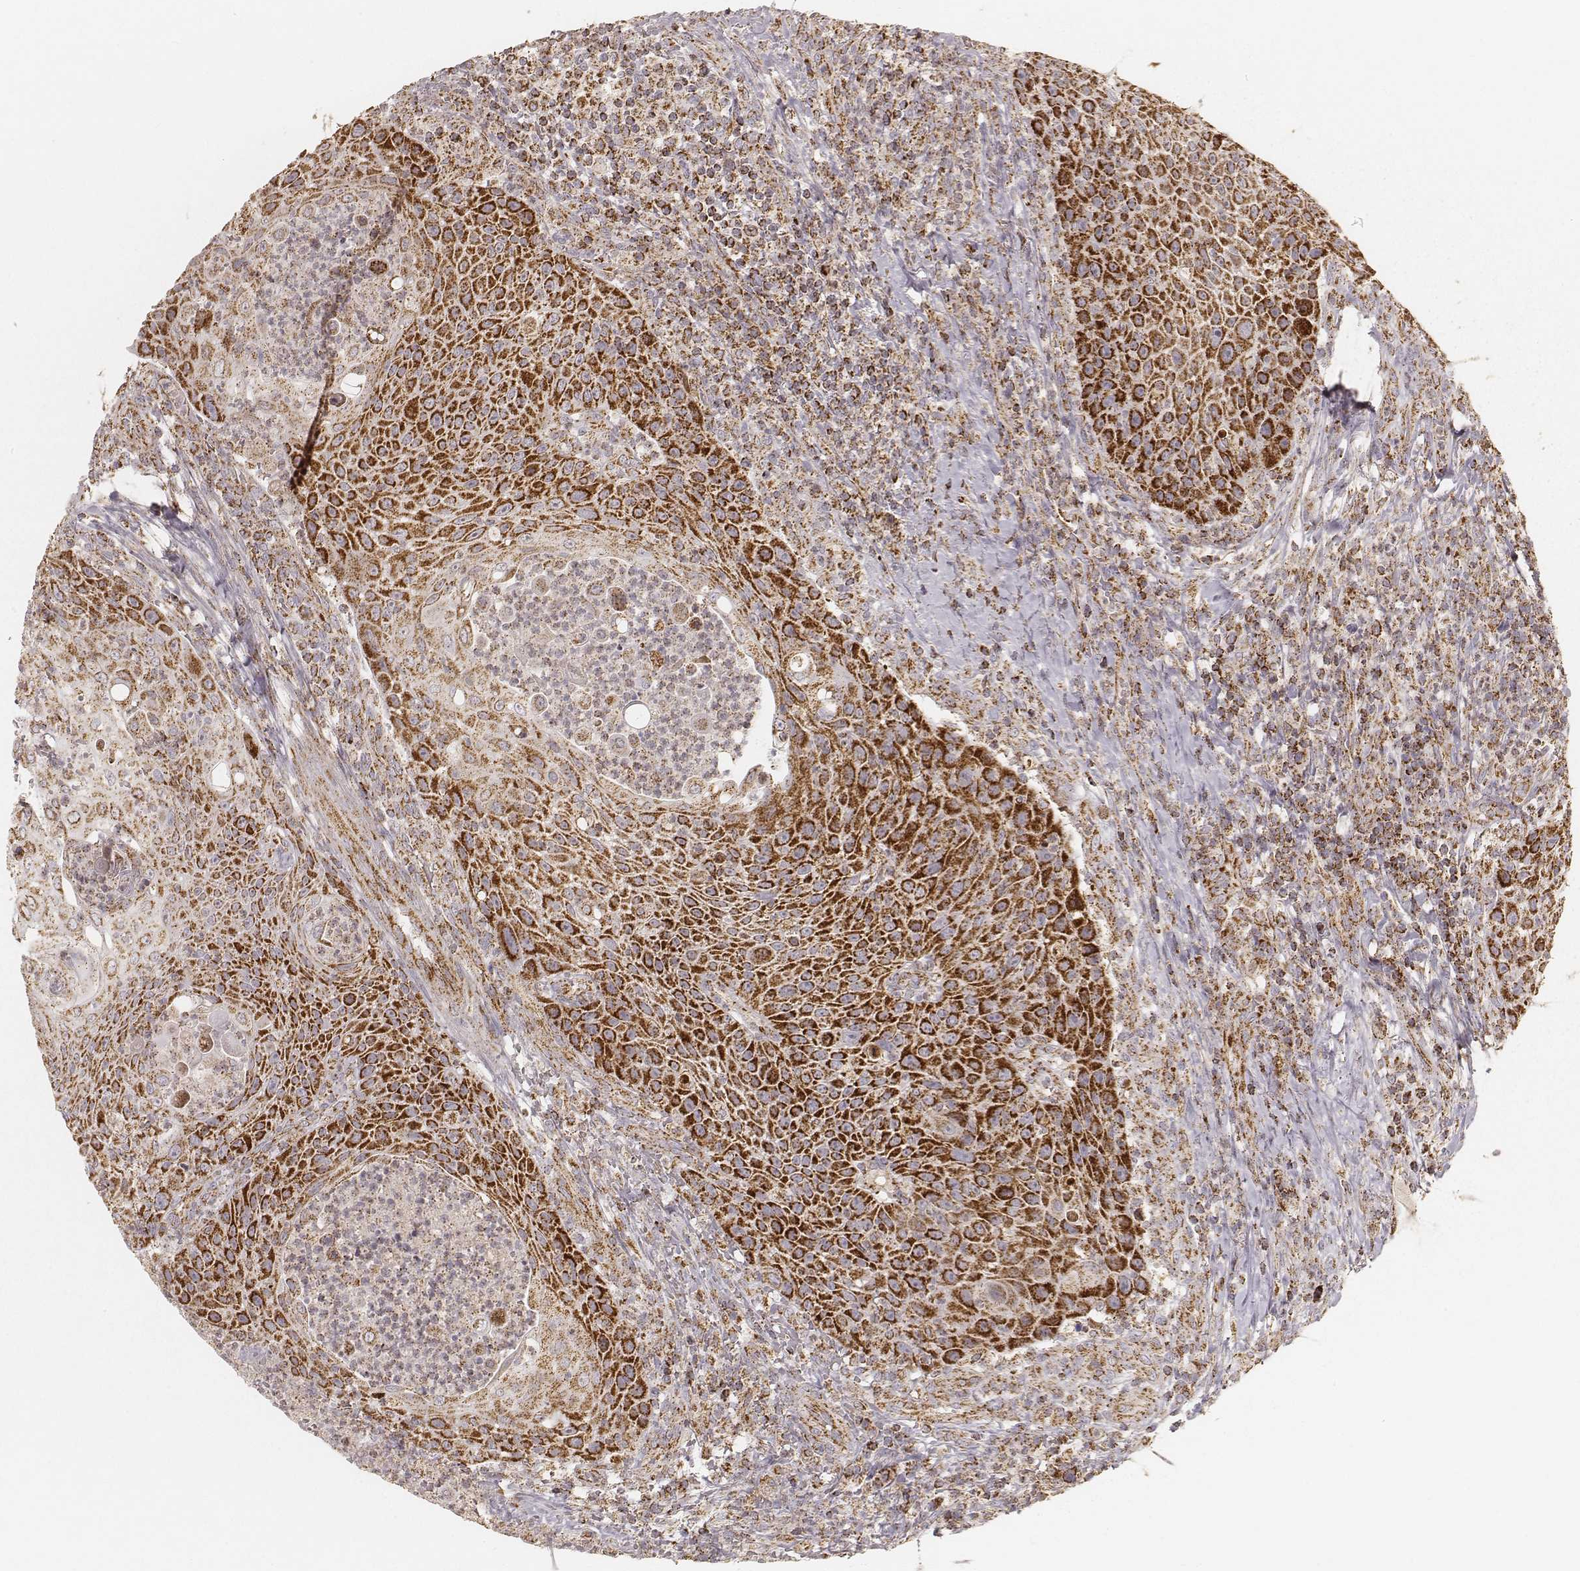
{"staining": {"intensity": "strong", "quantity": ">75%", "location": "cytoplasmic/membranous"}, "tissue": "head and neck cancer", "cell_type": "Tumor cells", "image_type": "cancer", "snomed": [{"axis": "morphology", "description": "Squamous cell carcinoma, NOS"}, {"axis": "topography", "description": "Head-Neck"}], "caption": "Immunohistochemical staining of human head and neck cancer (squamous cell carcinoma) shows high levels of strong cytoplasmic/membranous expression in approximately >75% of tumor cells. (Brightfield microscopy of DAB IHC at high magnification).", "gene": "CS", "patient": {"sex": "male", "age": 69}}